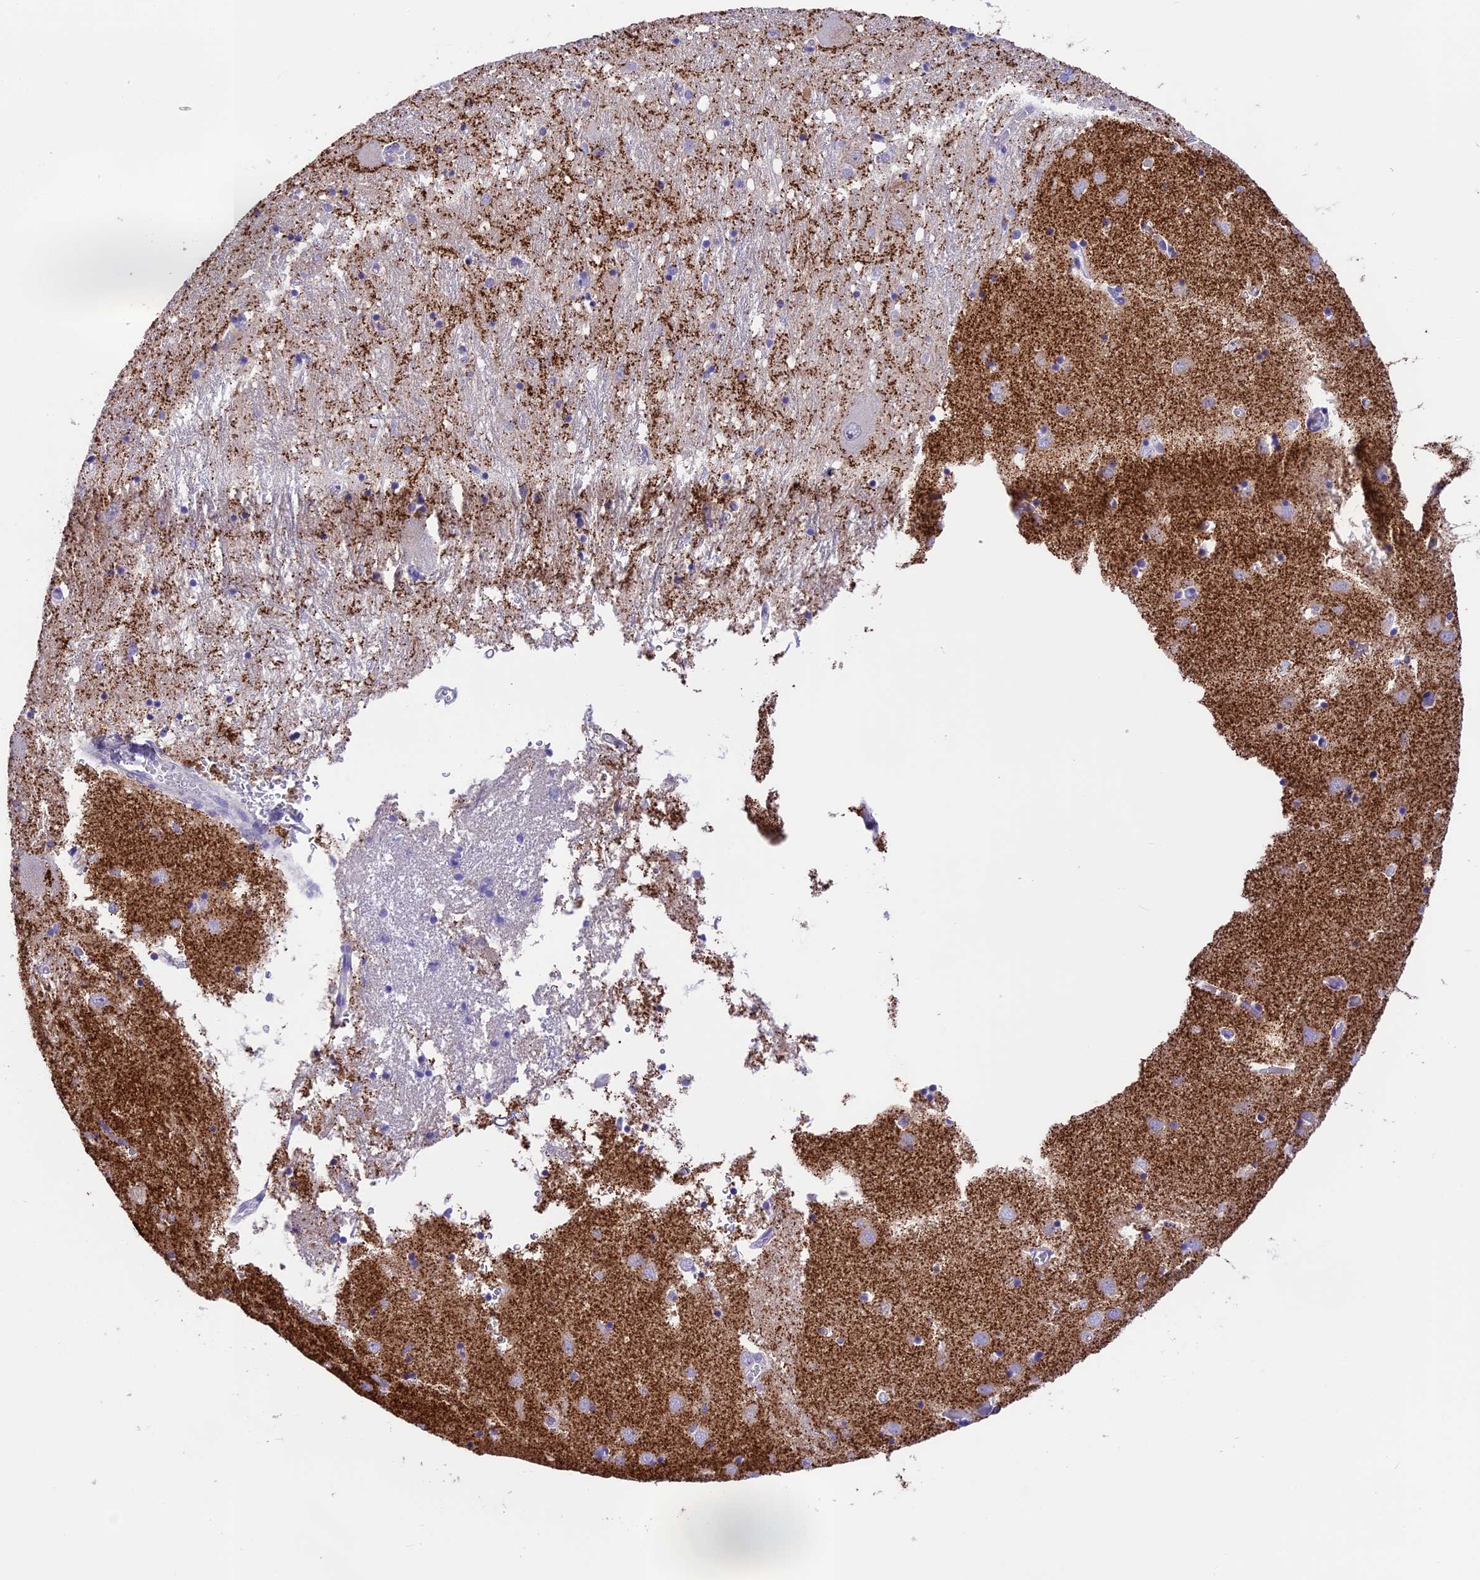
{"staining": {"intensity": "negative", "quantity": "none", "location": "none"}, "tissue": "caudate", "cell_type": "Glial cells", "image_type": "normal", "snomed": [{"axis": "morphology", "description": "Normal tissue, NOS"}, {"axis": "topography", "description": "Lateral ventricle wall"}], "caption": "IHC histopathology image of normal human caudate stained for a protein (brown), which demonstrates no expression in glial cells. (Stains: DAB (3,3'-diaminobenzidine) IHC with hematoxylin counter stain, Microscopy: brightfield microscopy at high magnification).", "gene": "PRR15", "patient": {"sex": "male", "age": 70}}